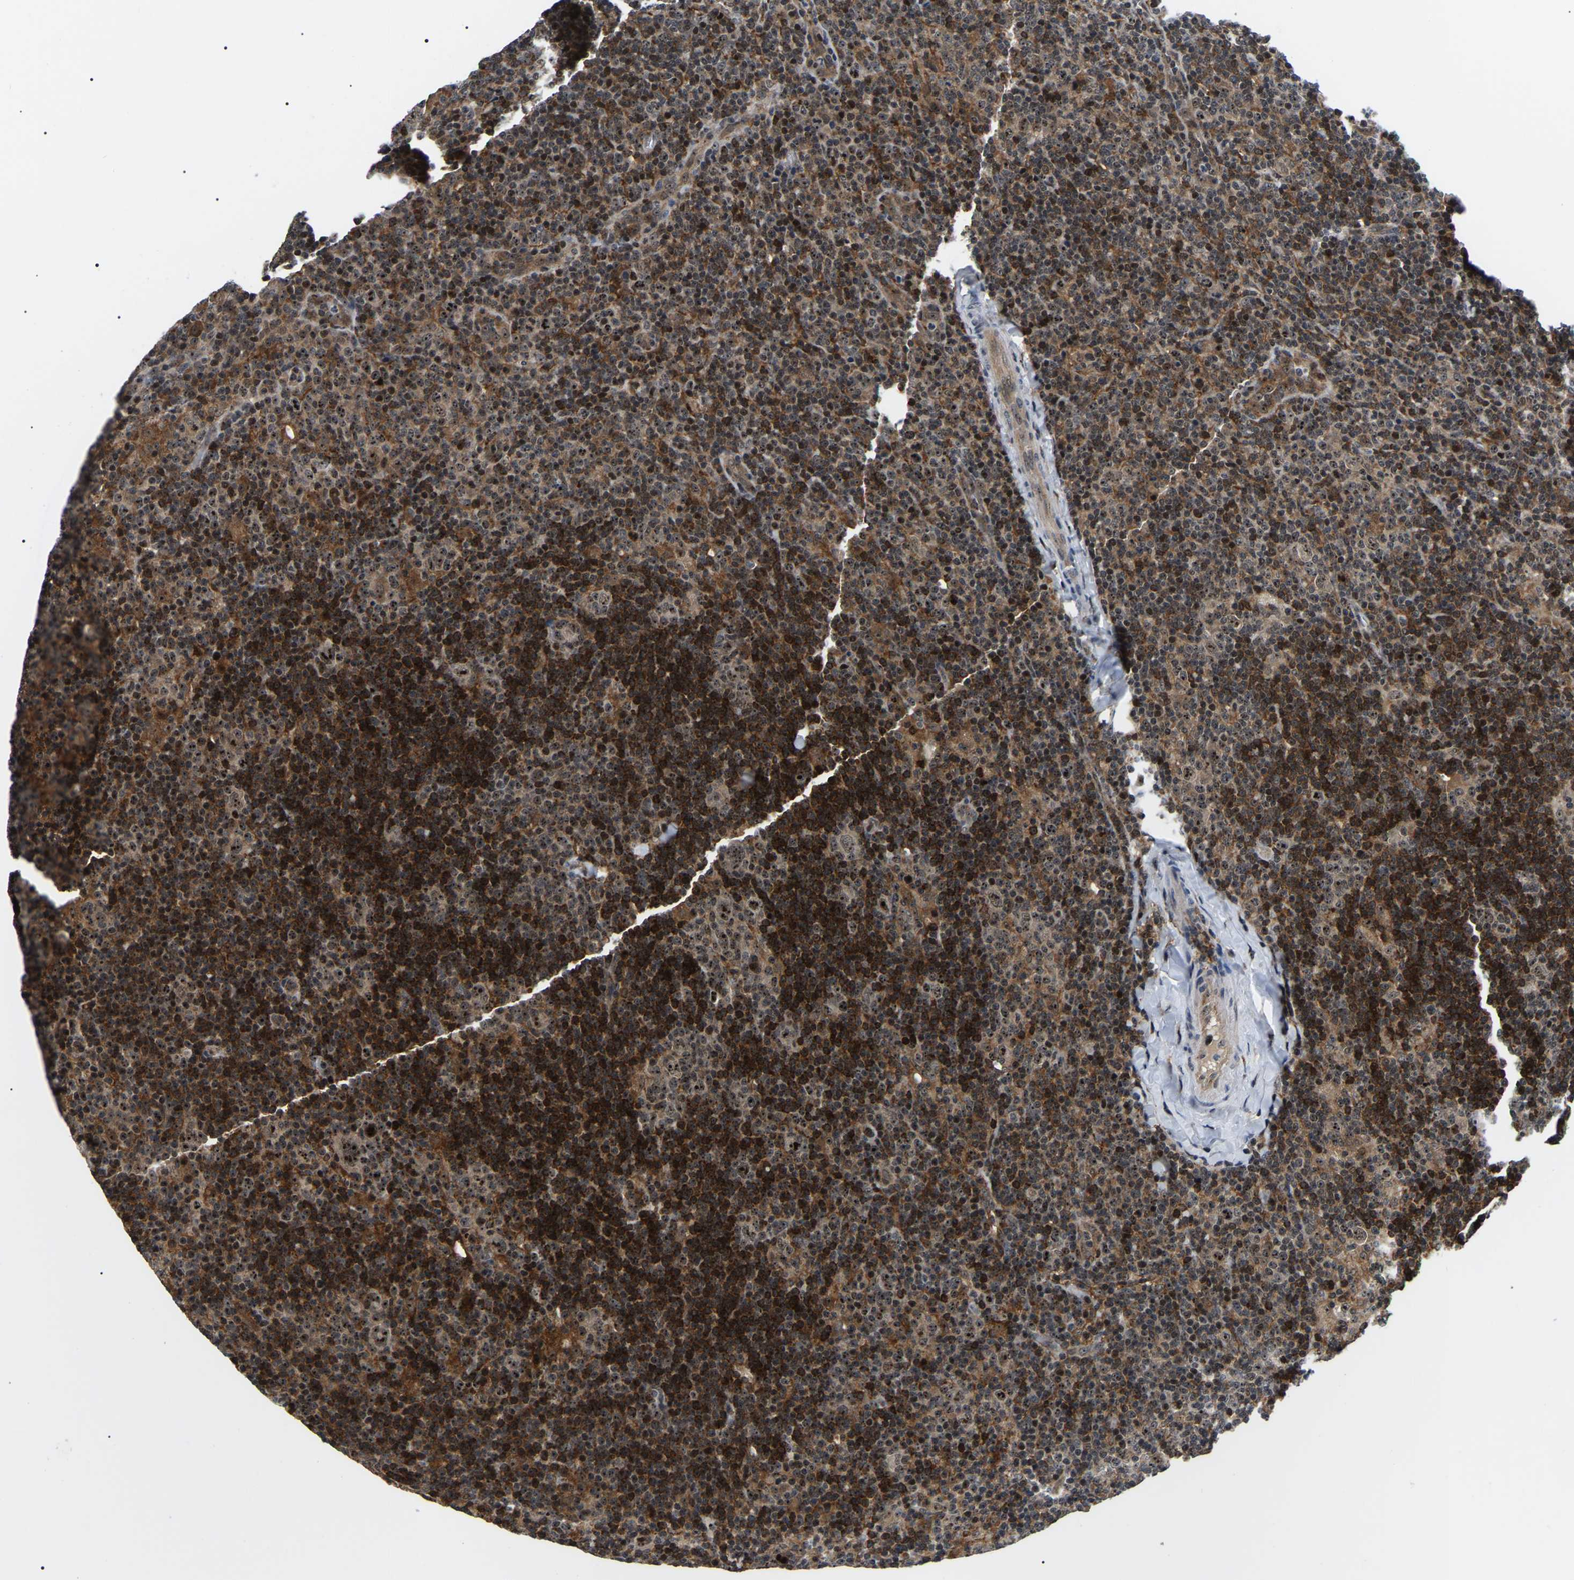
{"staining": {"intensity": "strong", "quantity": ">75%", "location": "nuclear"}, "tissue": "lymphoma", "cell_type": "Tumor cells", "image_type": "cancer", "snomed": [{"axis": "morphology", "description": "Hodgkin's disease, NOS"}, {"axis": "topography", "description": "Lymph node"}], "caption": "Immunohistochemical staining of lymphoma displays high levels of strong nuclear protein expression in about >75% of tumor cells. (DAB (3,3'-diaminobenzidine) IHC, brown staining for protein, blue staining for nuclei).", "gene": "RRP1B", "patient": {"sex": "female", "age": 57}}